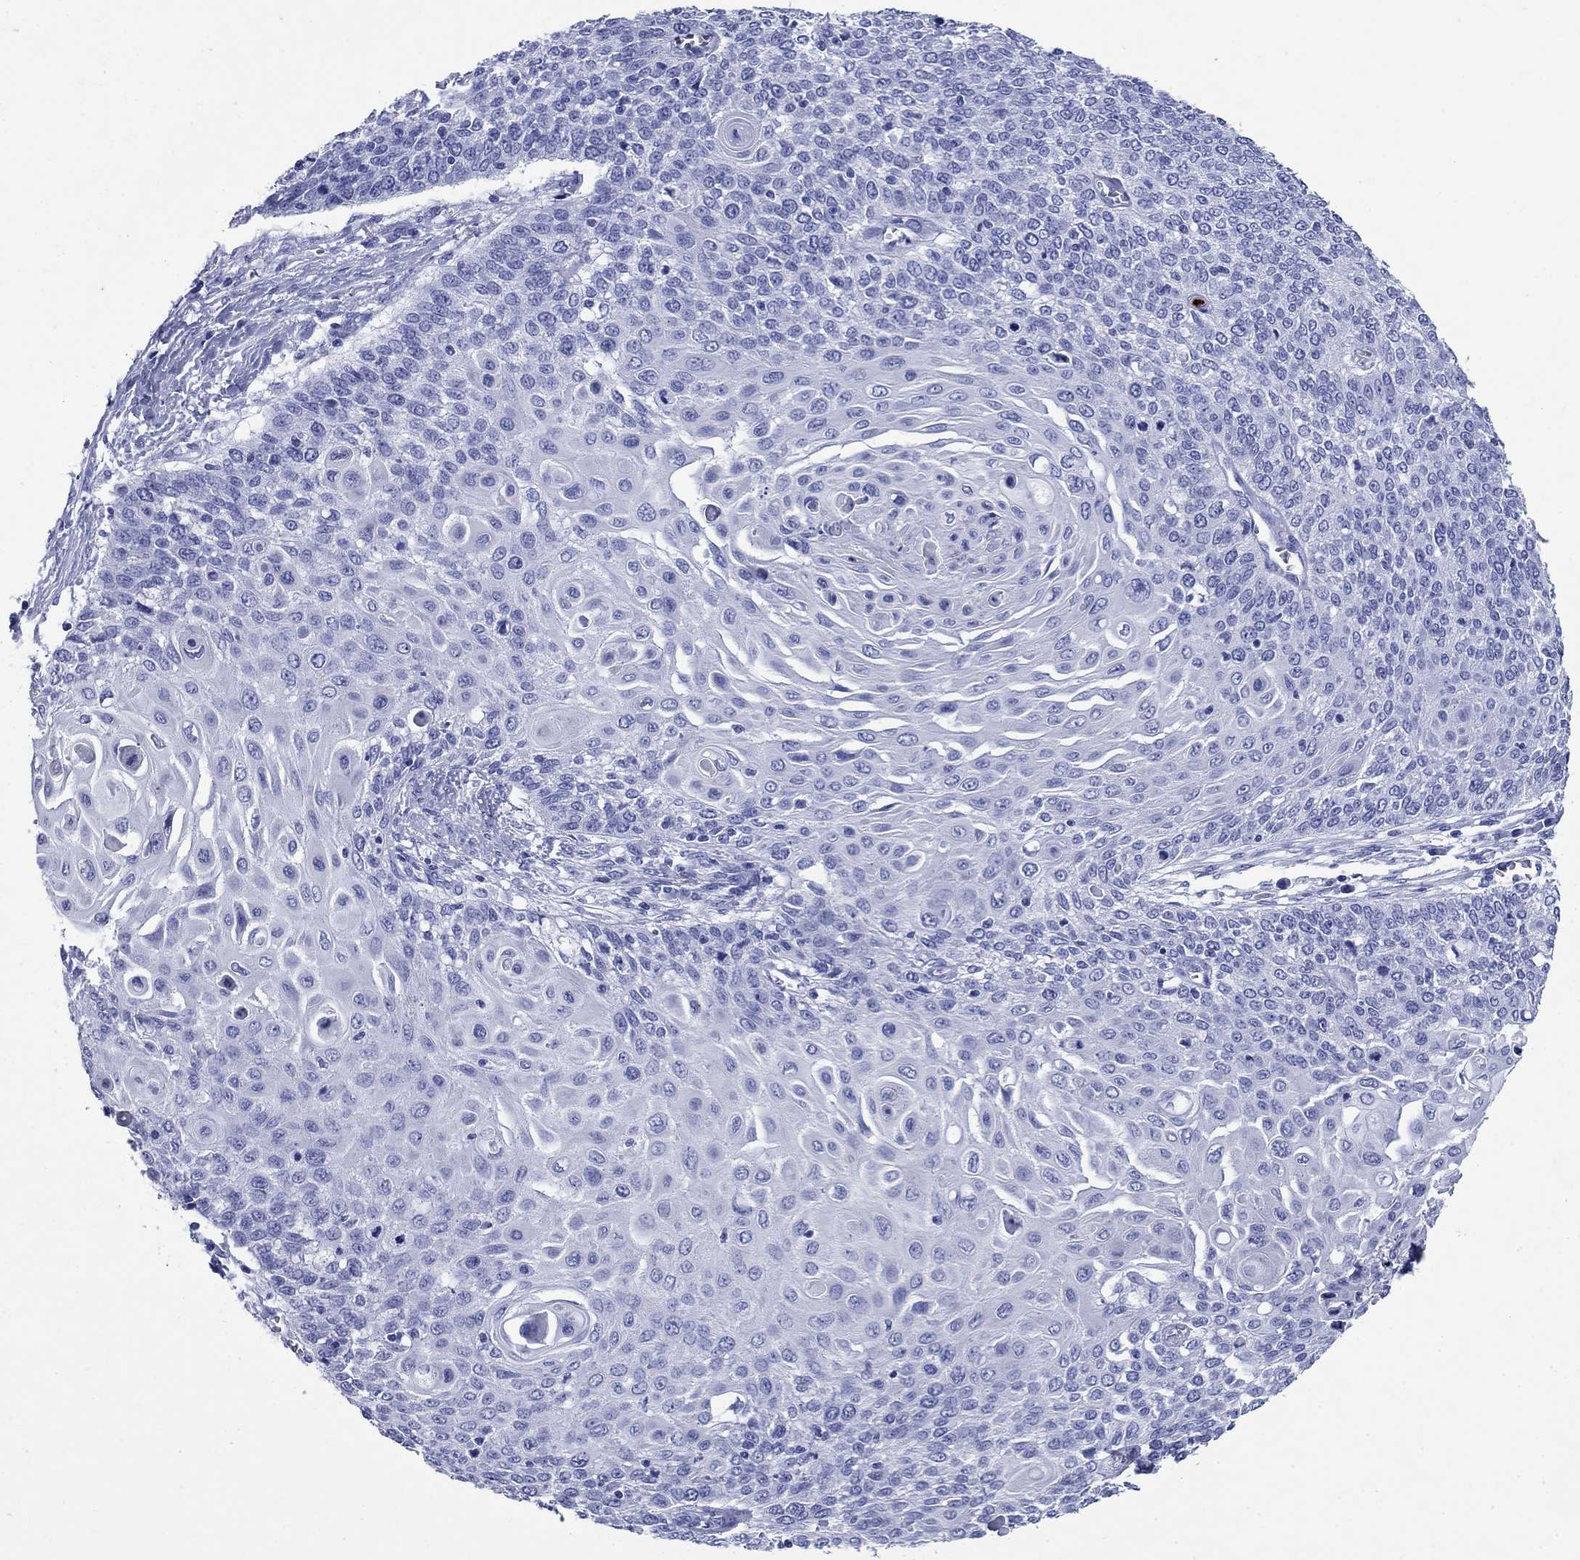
{"staining": {"intensity": "negative", "quantity": "none", "location": "none"}, "tissue": "cervical cancer", "cell_type": "Tumor cells", "image_type": "cancer", "snomed": [{"axis": "morphology", "description": "Squamous cell carcinoma, NOS"}, {"axis": "topography", "description": "Cervix"}], "caption": "IHC of human squamous cell carcinoma (cervical) reveals no positivity in tumor cells.", "gene": "AZU1", "patient": {"sex": "female", "age": 39}}